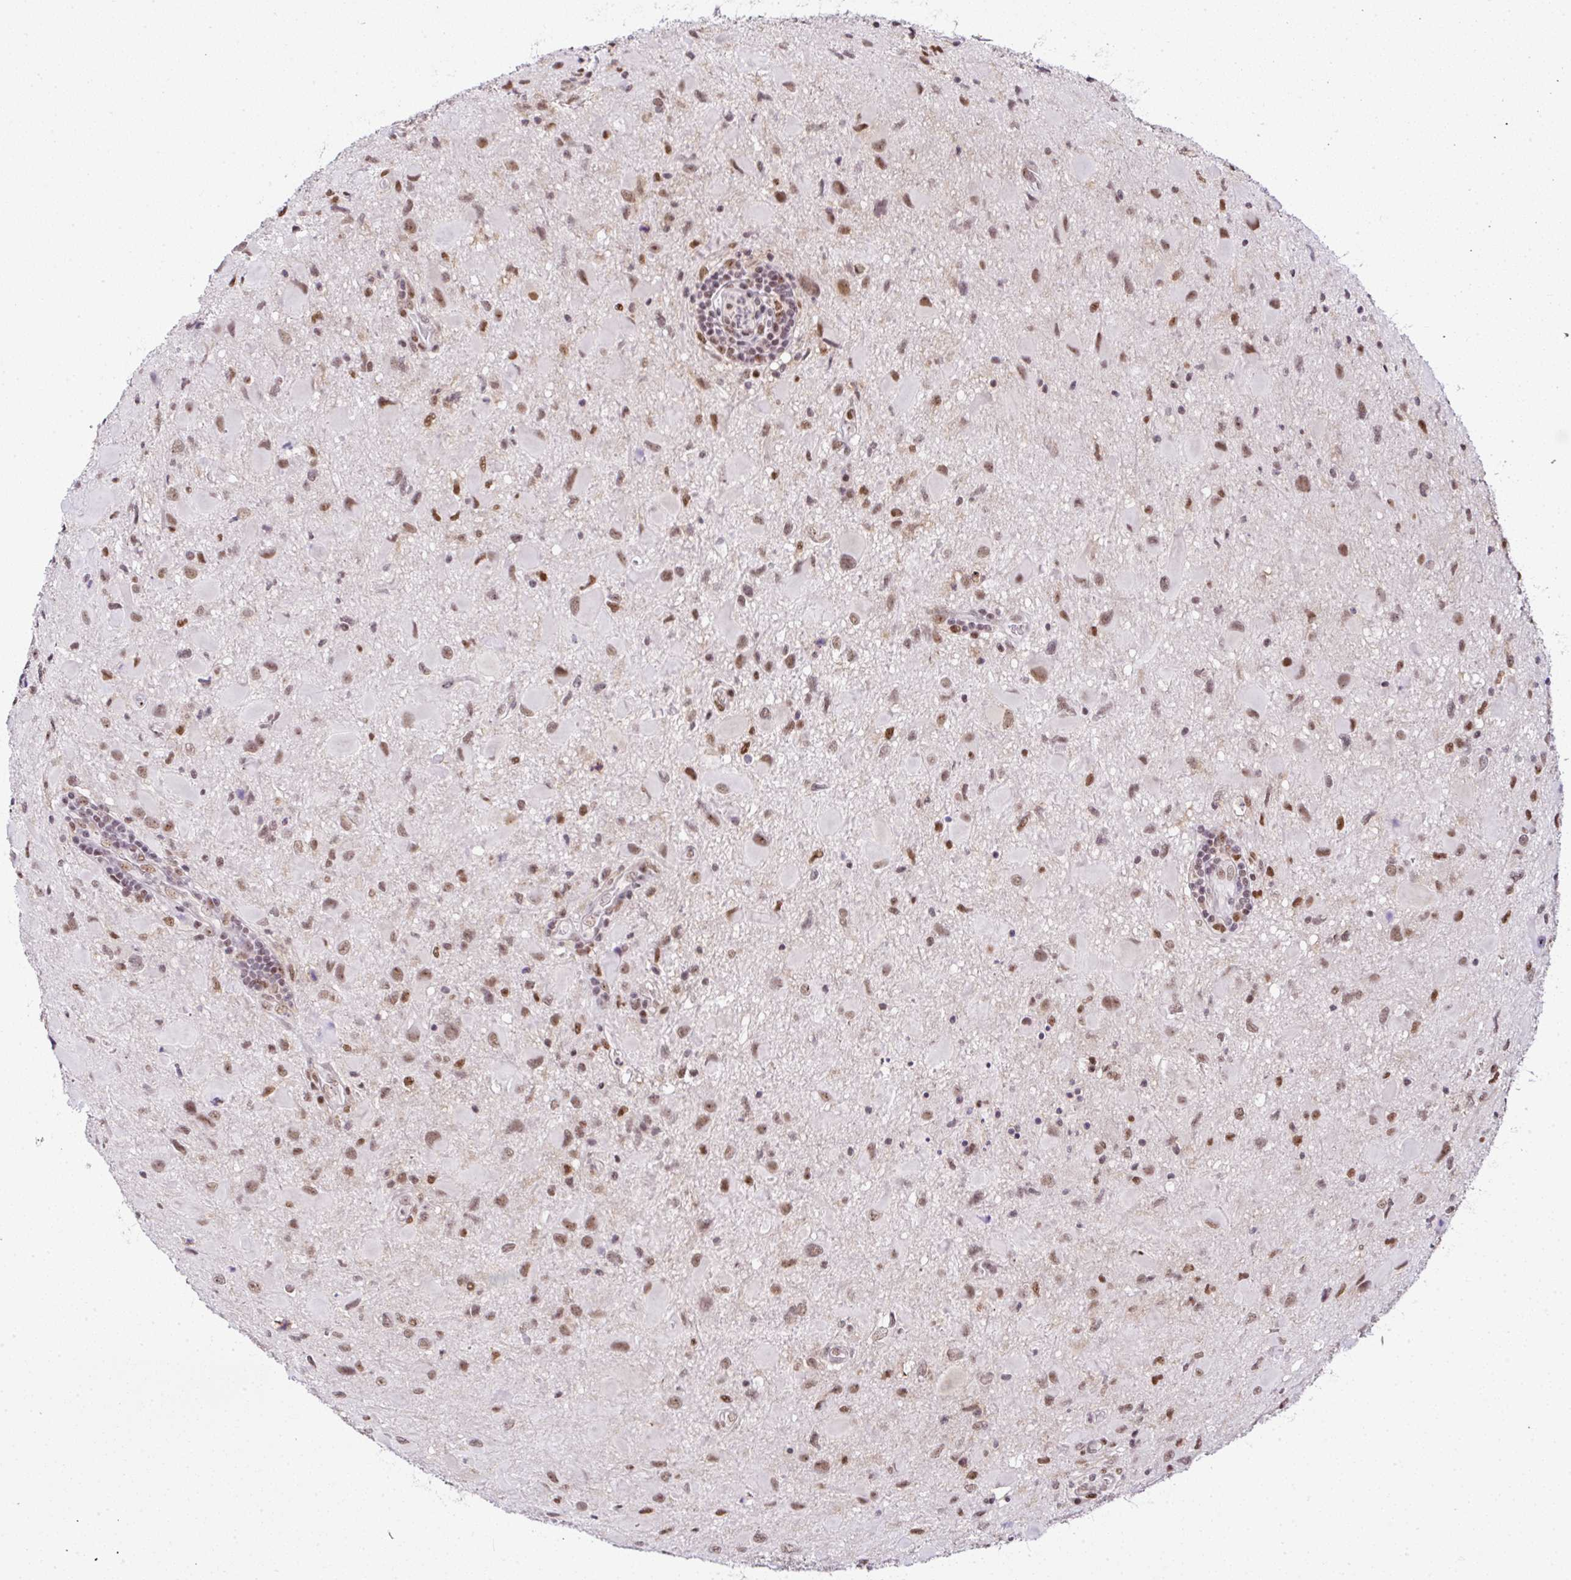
{"staining": {"intensity": "moderate", "quantity": ">75%", "location": "nuclear"}, "tissue": "glioma", "cell_type": "Tumor cells", "image_type": "cancer", "snomed": [{"axis": "morphology", "description": "Glioma, malignant, Low grade"}, {"axis": "topography", "description": "Brain"}], "caption": "Moderate nuclear staining for a protein is appreciated in about >75% of tumor cells of glioma using immunohistochemistry (IHC).", "gene": "PTPN2", "patient": {"sex": "female", "age": 32}}